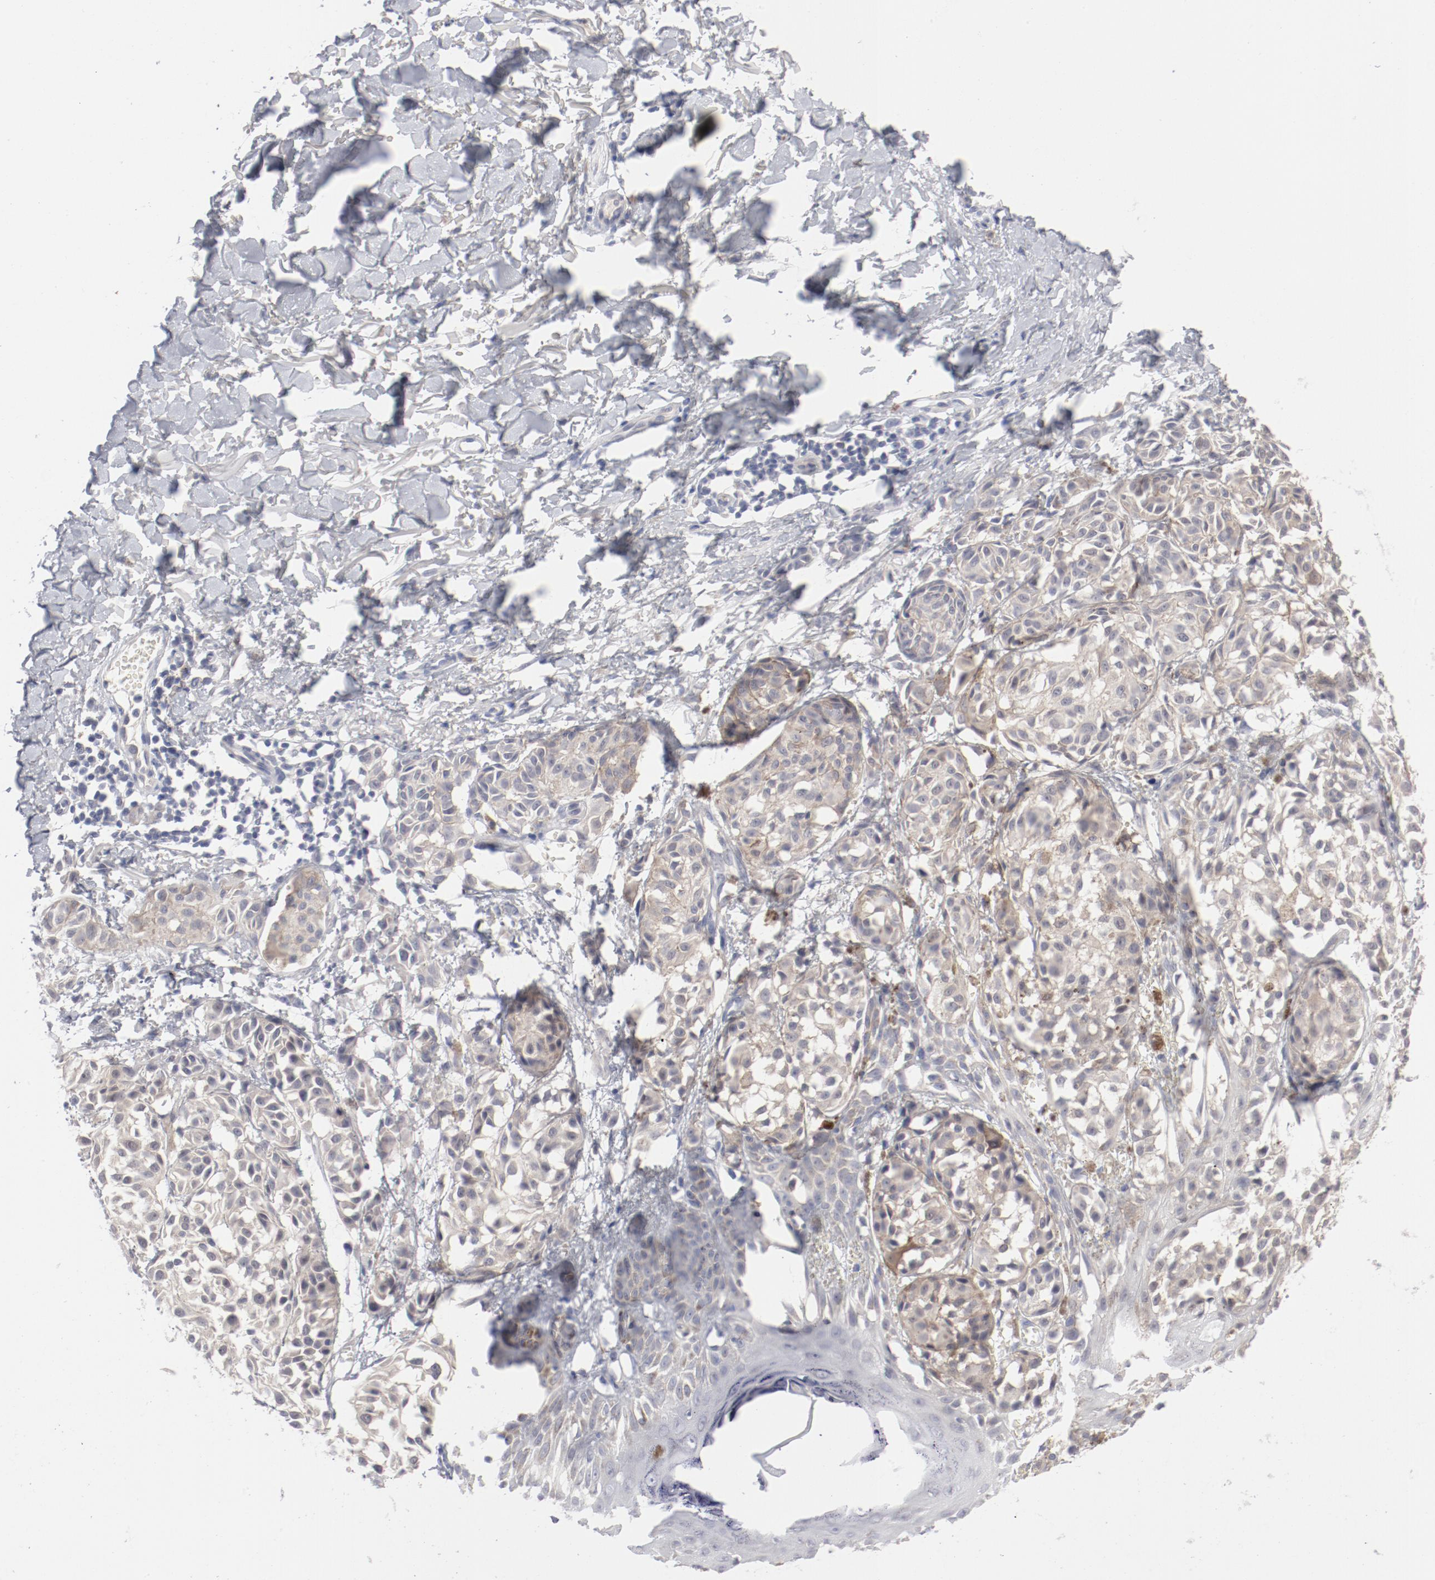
{"staining": {"intensity": "moderate", "quantity": "<25%", "location": "cytoplasmic/membranous"}, "tissue": "melanoma", "cell_type": "Tumor cells", "image_type": "cancer", "snomed": [{"axis": "morphology", "description": "Malignant melanoma, NOS"}, {"axis": "topography", "description": "Skin"}], "caption": "Melanoma stained for a protein displays moderate cytoplasmic/membranous positivity in tumor cells.", "gene": "SH3BGR", "patient": {"sex": "male", "age": 76}}